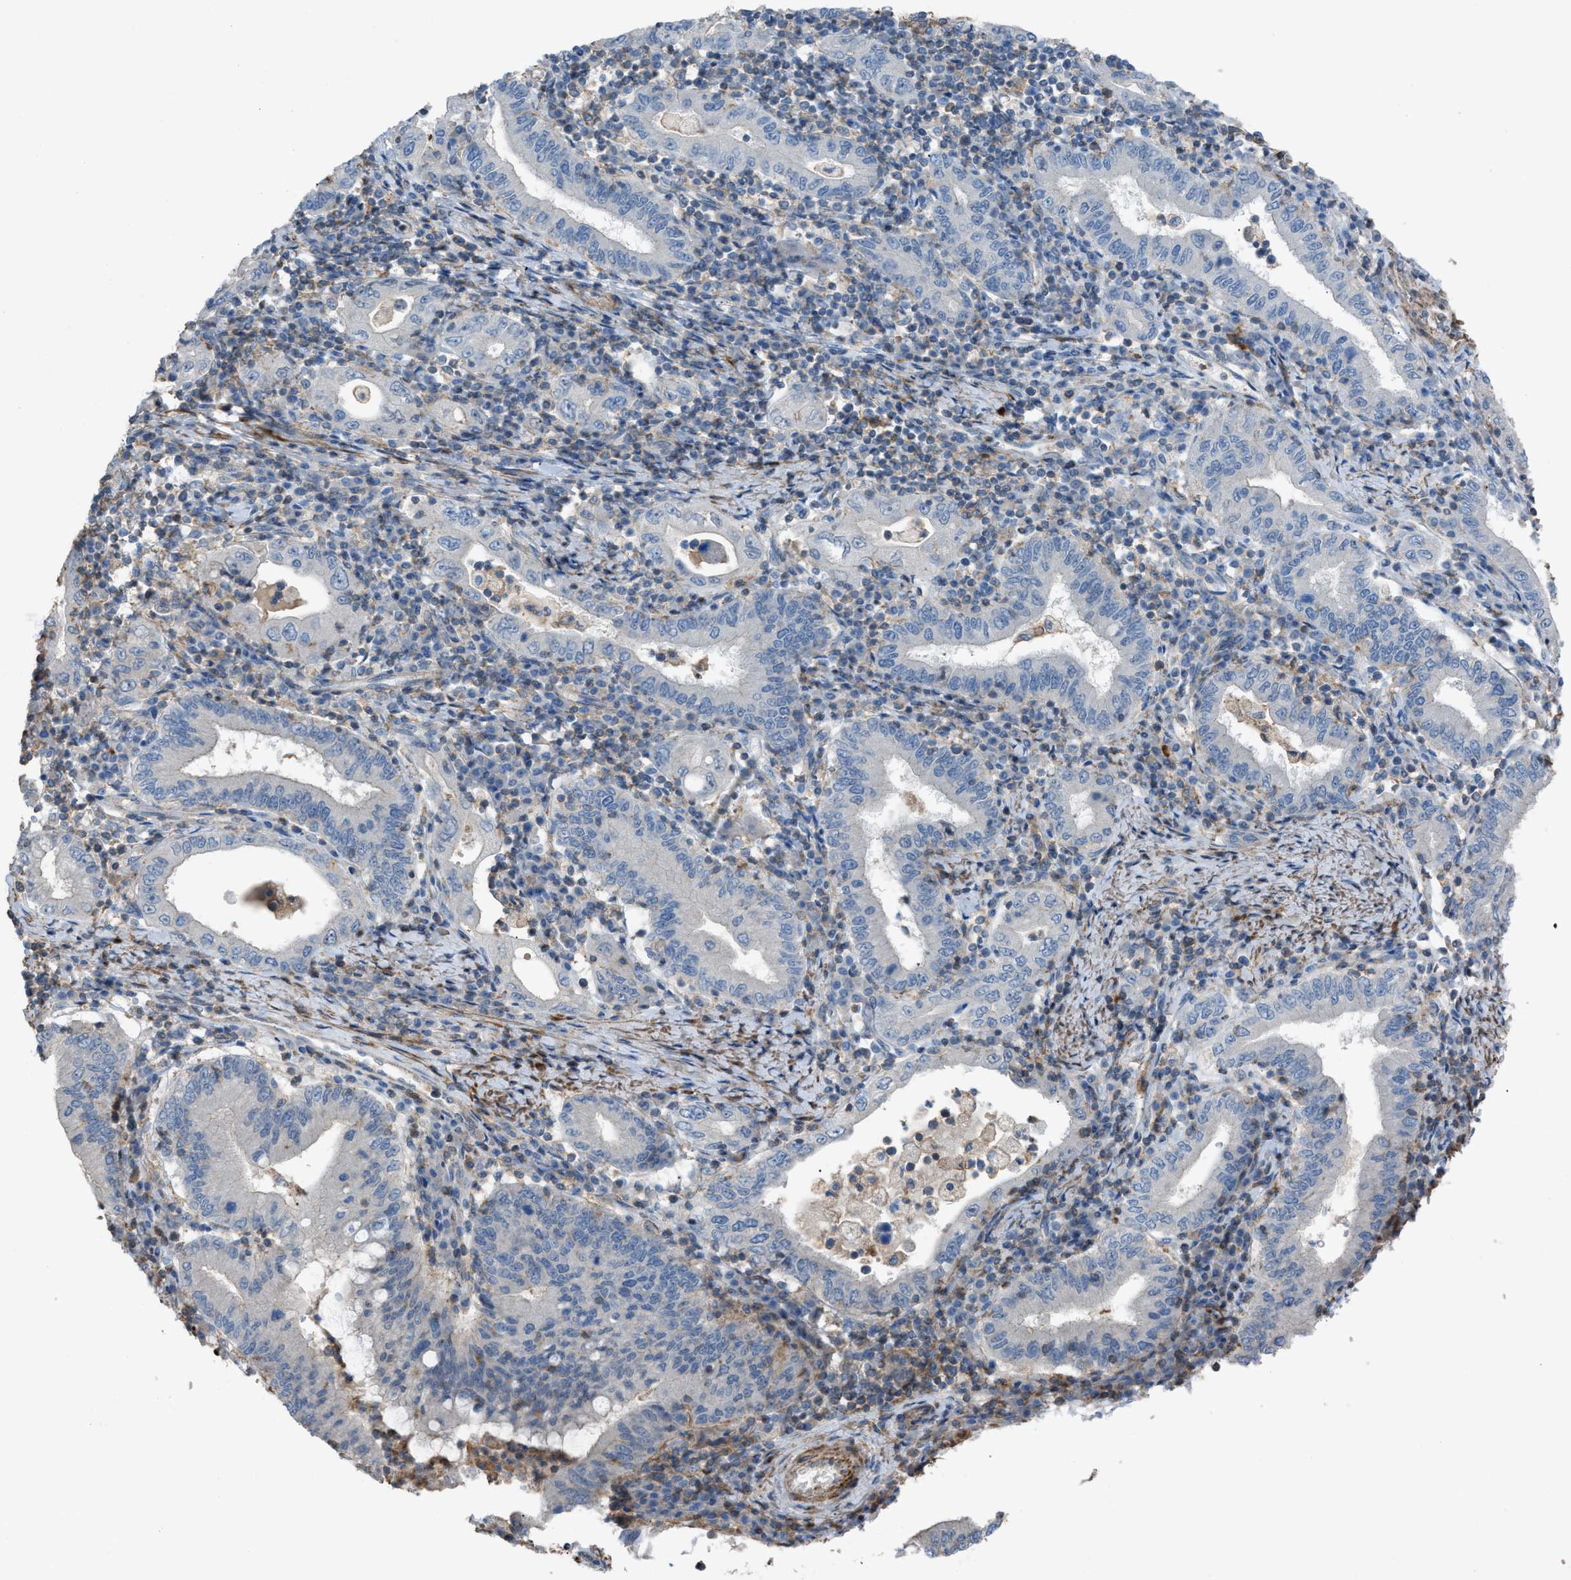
{"staining": {"intensity": "negative", "quantity": "none", "location": "none"}, "tissue": "stomach cancer", "cell_type": "Tumor cells", "image_type": "cancer", "snomed": [{"axis": "morphology", "description": "Normal tissue, NOS"}, {"axis": "morphology", "description": "Adenocarcinoma, NOS"}, {"axis": "topography", "description": "Esophagus"}, {"axis": "topography", "description": "Stomach, upper"}, {"axis": "topography", "description": "Peripheral nerve tissue"}], "caption": "The micrograph exhibits no significant expression in tumor cells of stomach cancer.", "gene": "NCK2", "patient": {"sex": "male", "age": 62}}